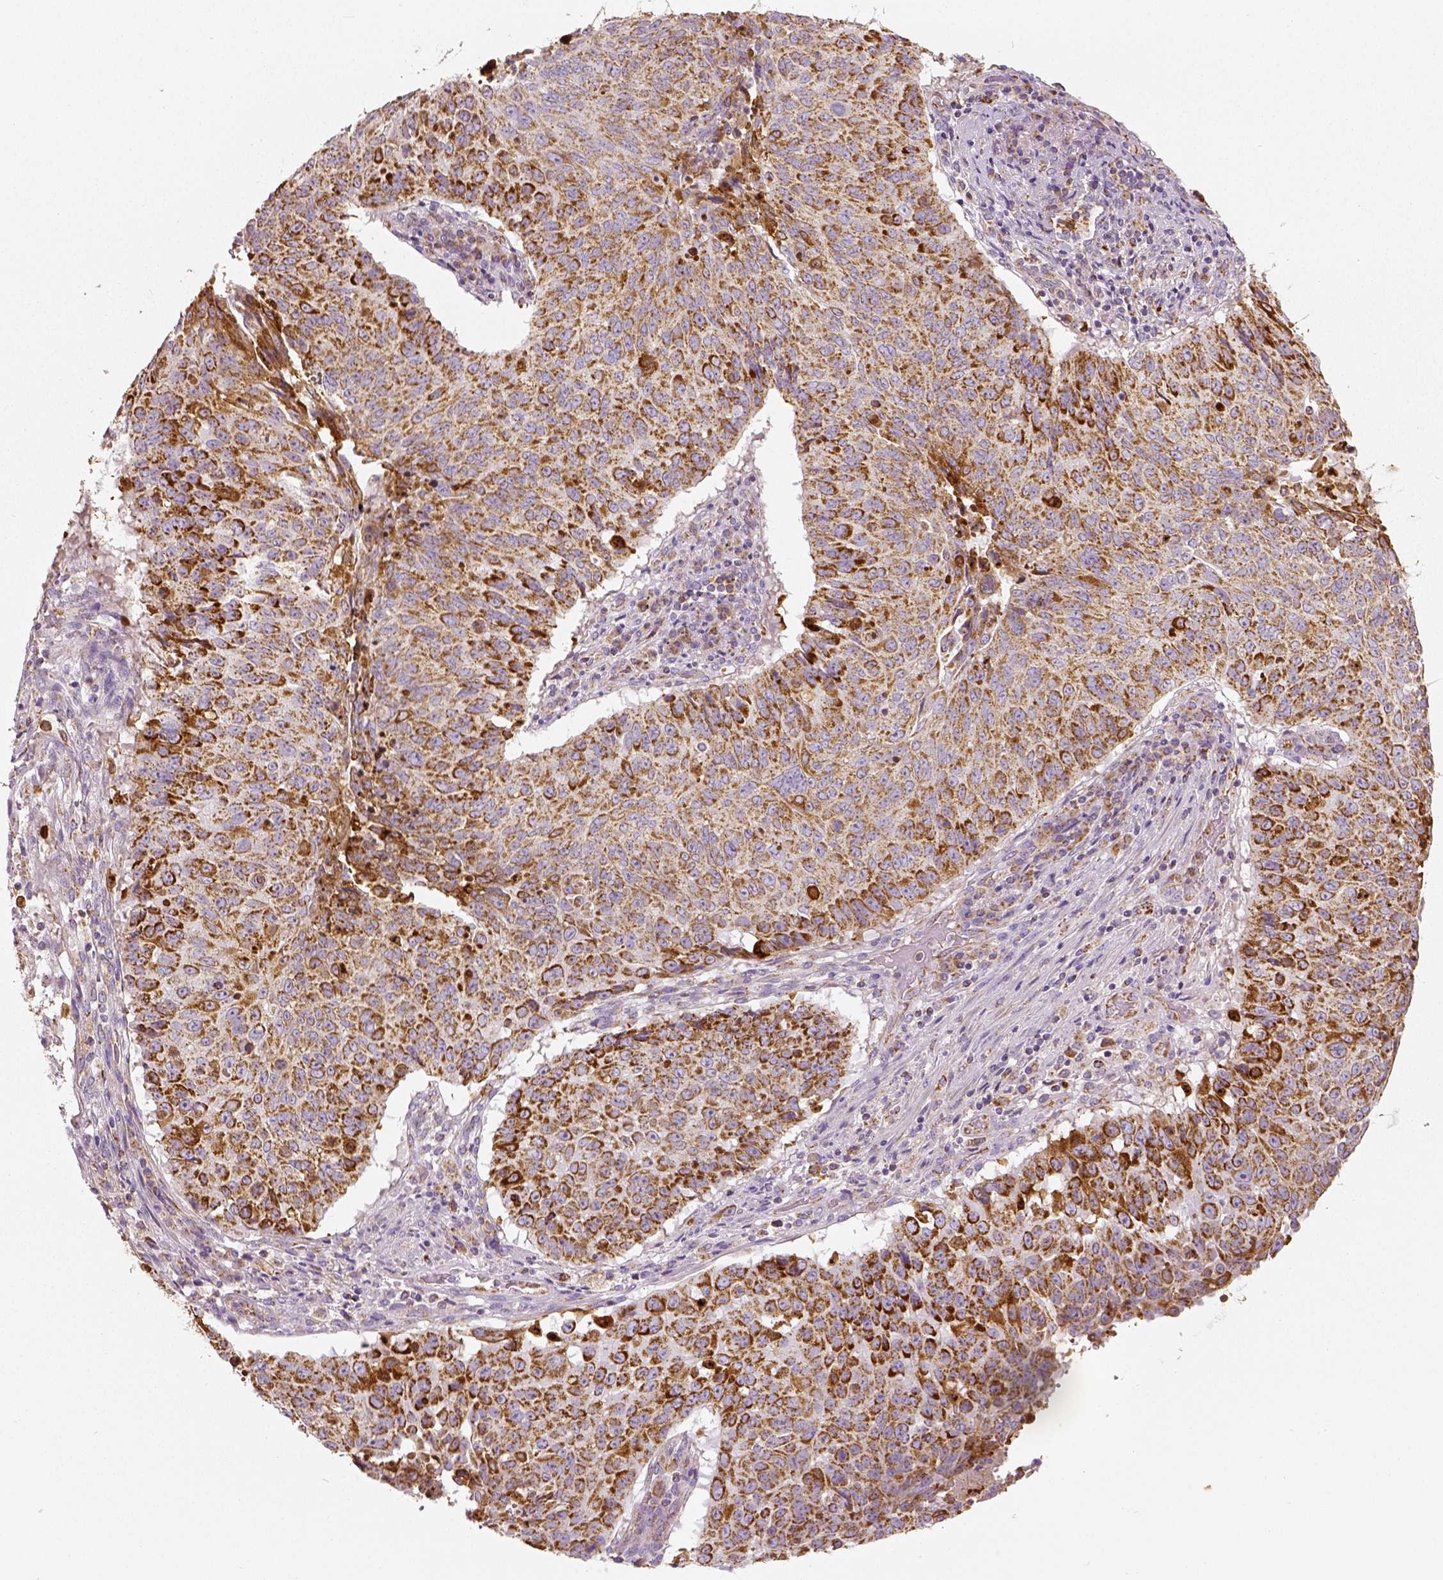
{"staining": {"intensity": "moderate", "quantity": ">75%", "location": "cytoplasmic/membranous"}, "tissue": "lung cancer", "cell_type": "Tumor cells", "image_type": "cancer", "snomed": [{"axis": "morphology", "description": "Normal tissue, NOS"}, {"axis": "morphology", "description": "Squamous cell carcinoma, NOS"}, {"axis": "topography", "description": "Bronchus"}, {"axis": "topography", "description": "Lung"}], "caption": "The immunohistochemical stain highlights moderate cytoplasmic/membranous positivity in tumor cells of lung cancer tissue.", "gene": "PGAM5", "patient": {"sex": "male", "age": 64}}